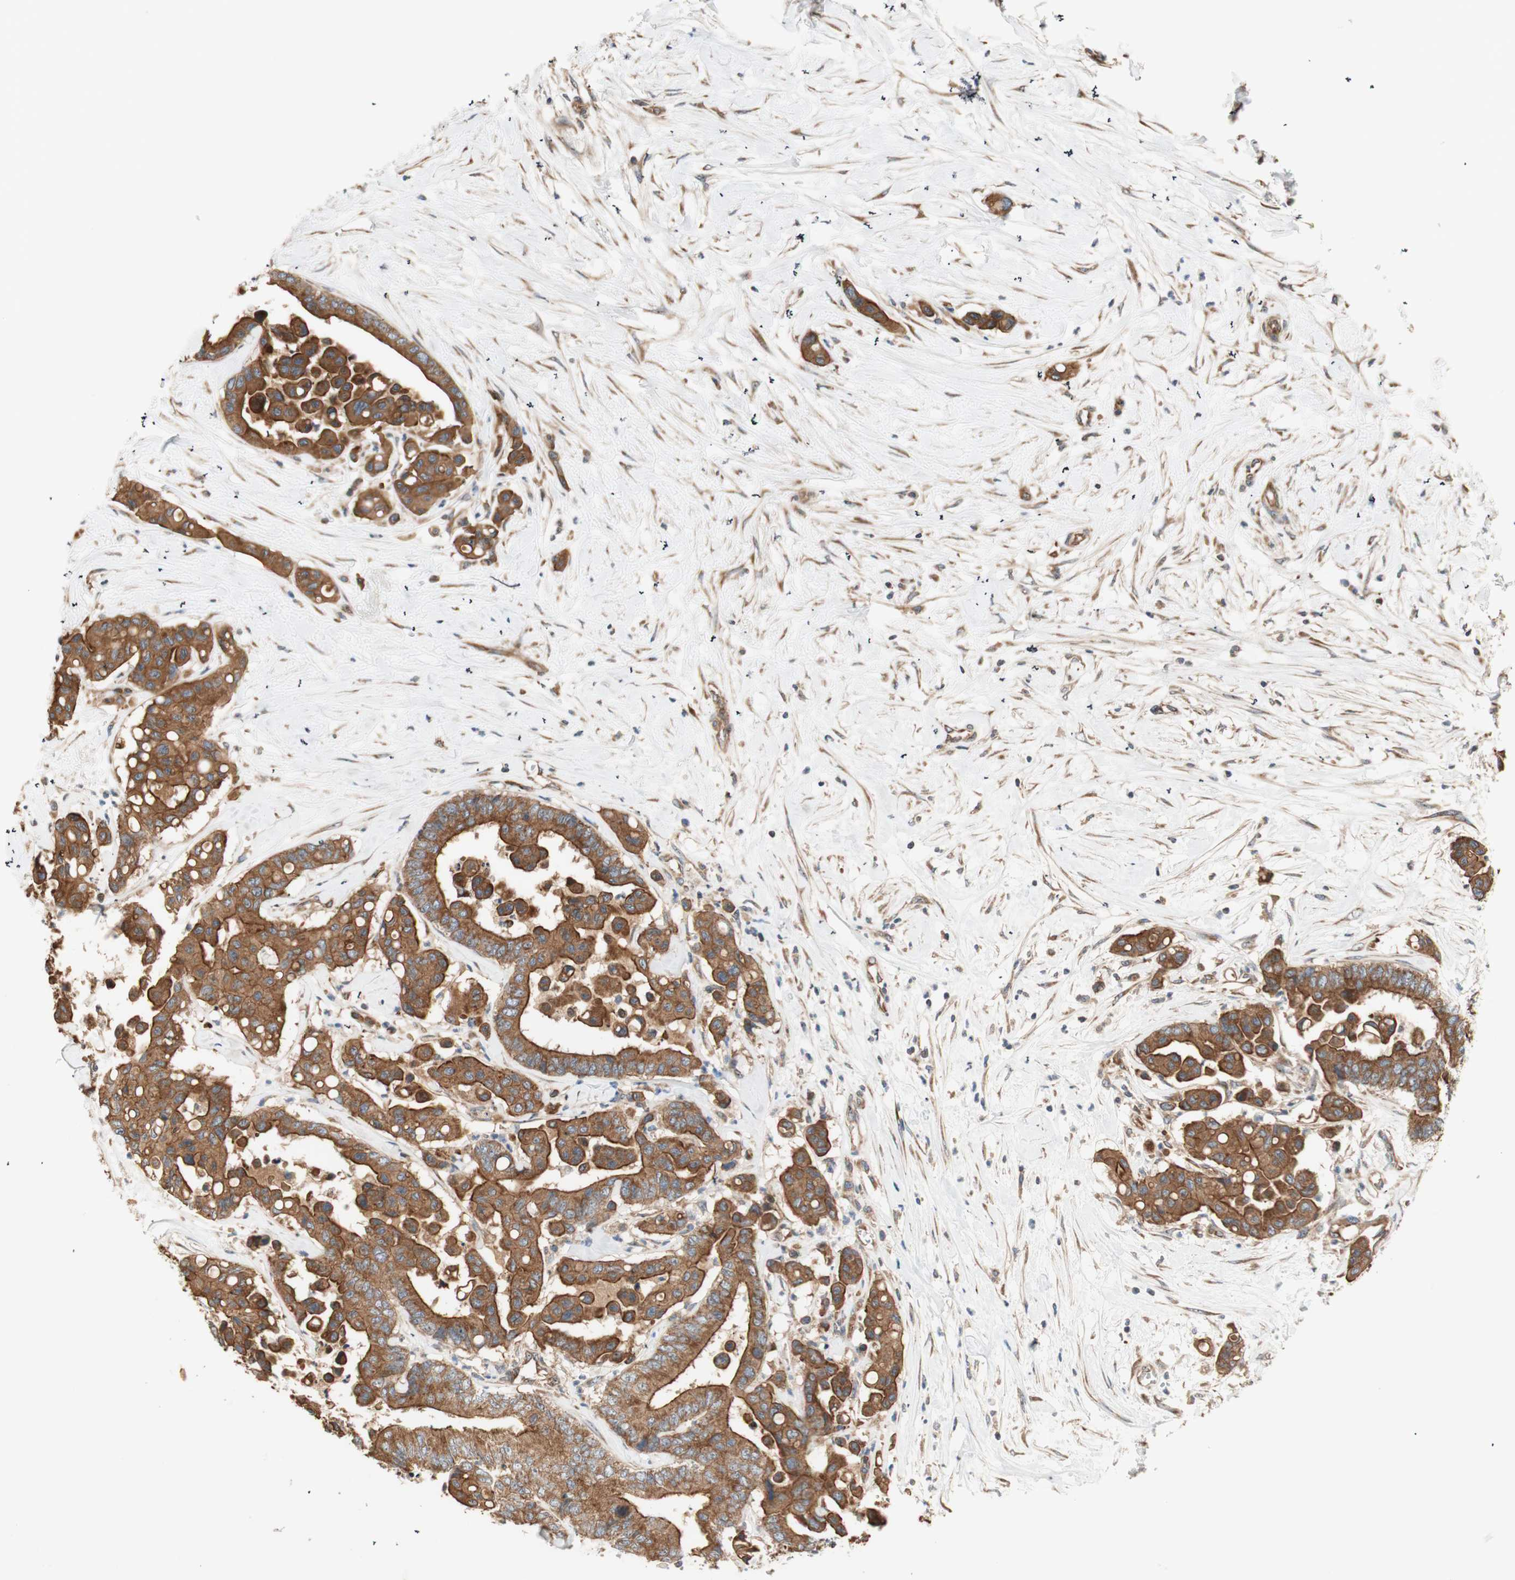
{"staining": {"intensity": "strong", "quantity": ">75%", "location": "cytoplasmic/membranous"}, "tissue": "colorectal cancer", "cell_type": "Tumor cells", "image_type": "cancer", "snomed": [{"axis": "morphology", "description": "Normal tissue, NOS"}, {"axis": "morphology", "description": "Adenocarcinoma, NOS"}, {"axis": "topography", "description": "Colon"}], "caption": "Immunohistochemistry (IHC) (DAB) staining of human colorectal adenocarcinoma shows strong cytoplasmic/membranous protein staining in approximately >75% of tumor cells.", "gene": "CTTNBP2NL", "patient": {"sex": "male", "age": 82}}